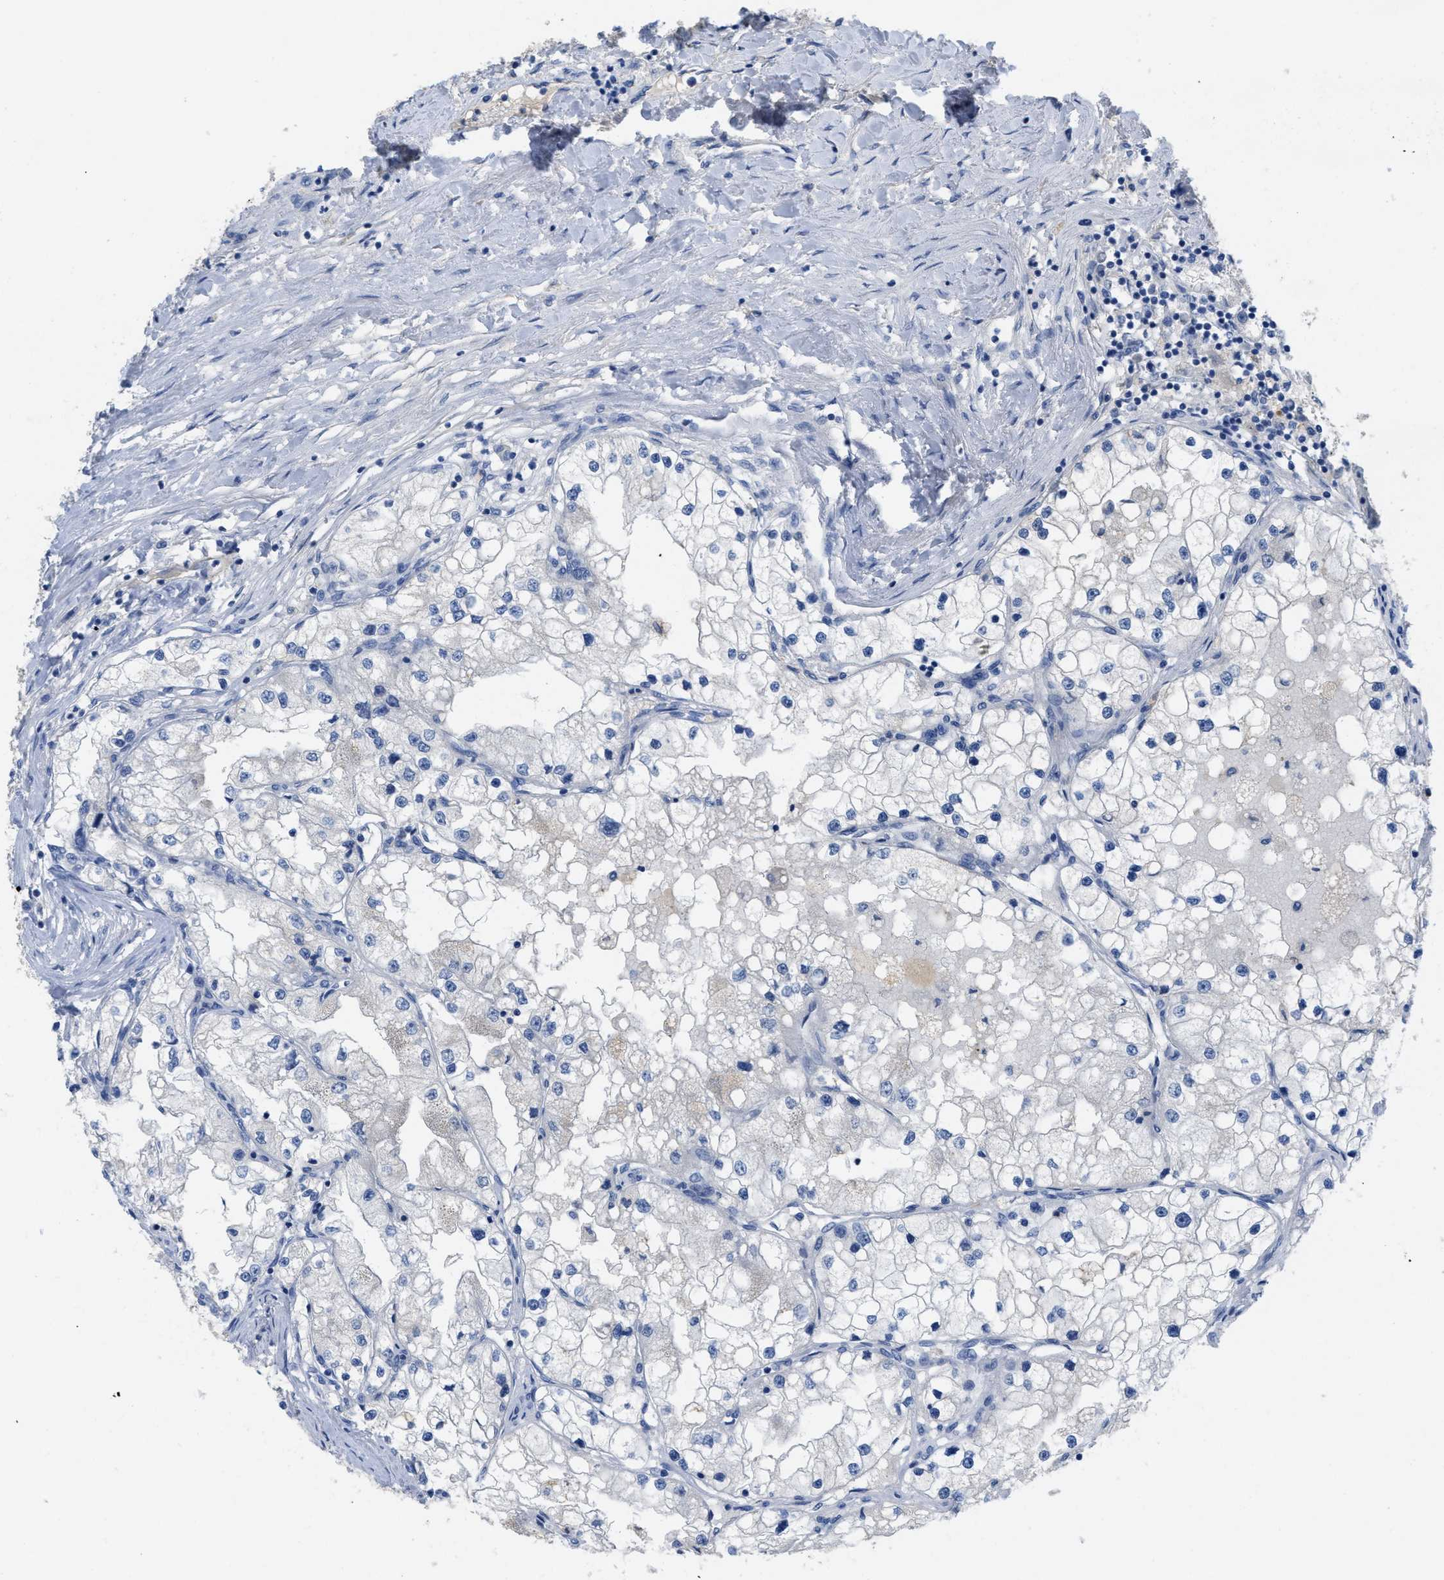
{"staining": {"intensity": "negative", "quantity": "none", "location": "none"}, "tissue": "renal cancer", "cell_type": "Tumor cells", "image_type": "cancer", "snomed": [{"axis": "morphology", "description": "Adenocarcinoma, NOS"}, {"axis": "topography", "description": "Kidney"}], "caption": "This is a histopathology image of immunohistochemistry (IHC) staining of renal cancer, which shows no expression in tumor cells.", "gene": "CNNM4", "patient": {"sex": "male", "age": 68}}